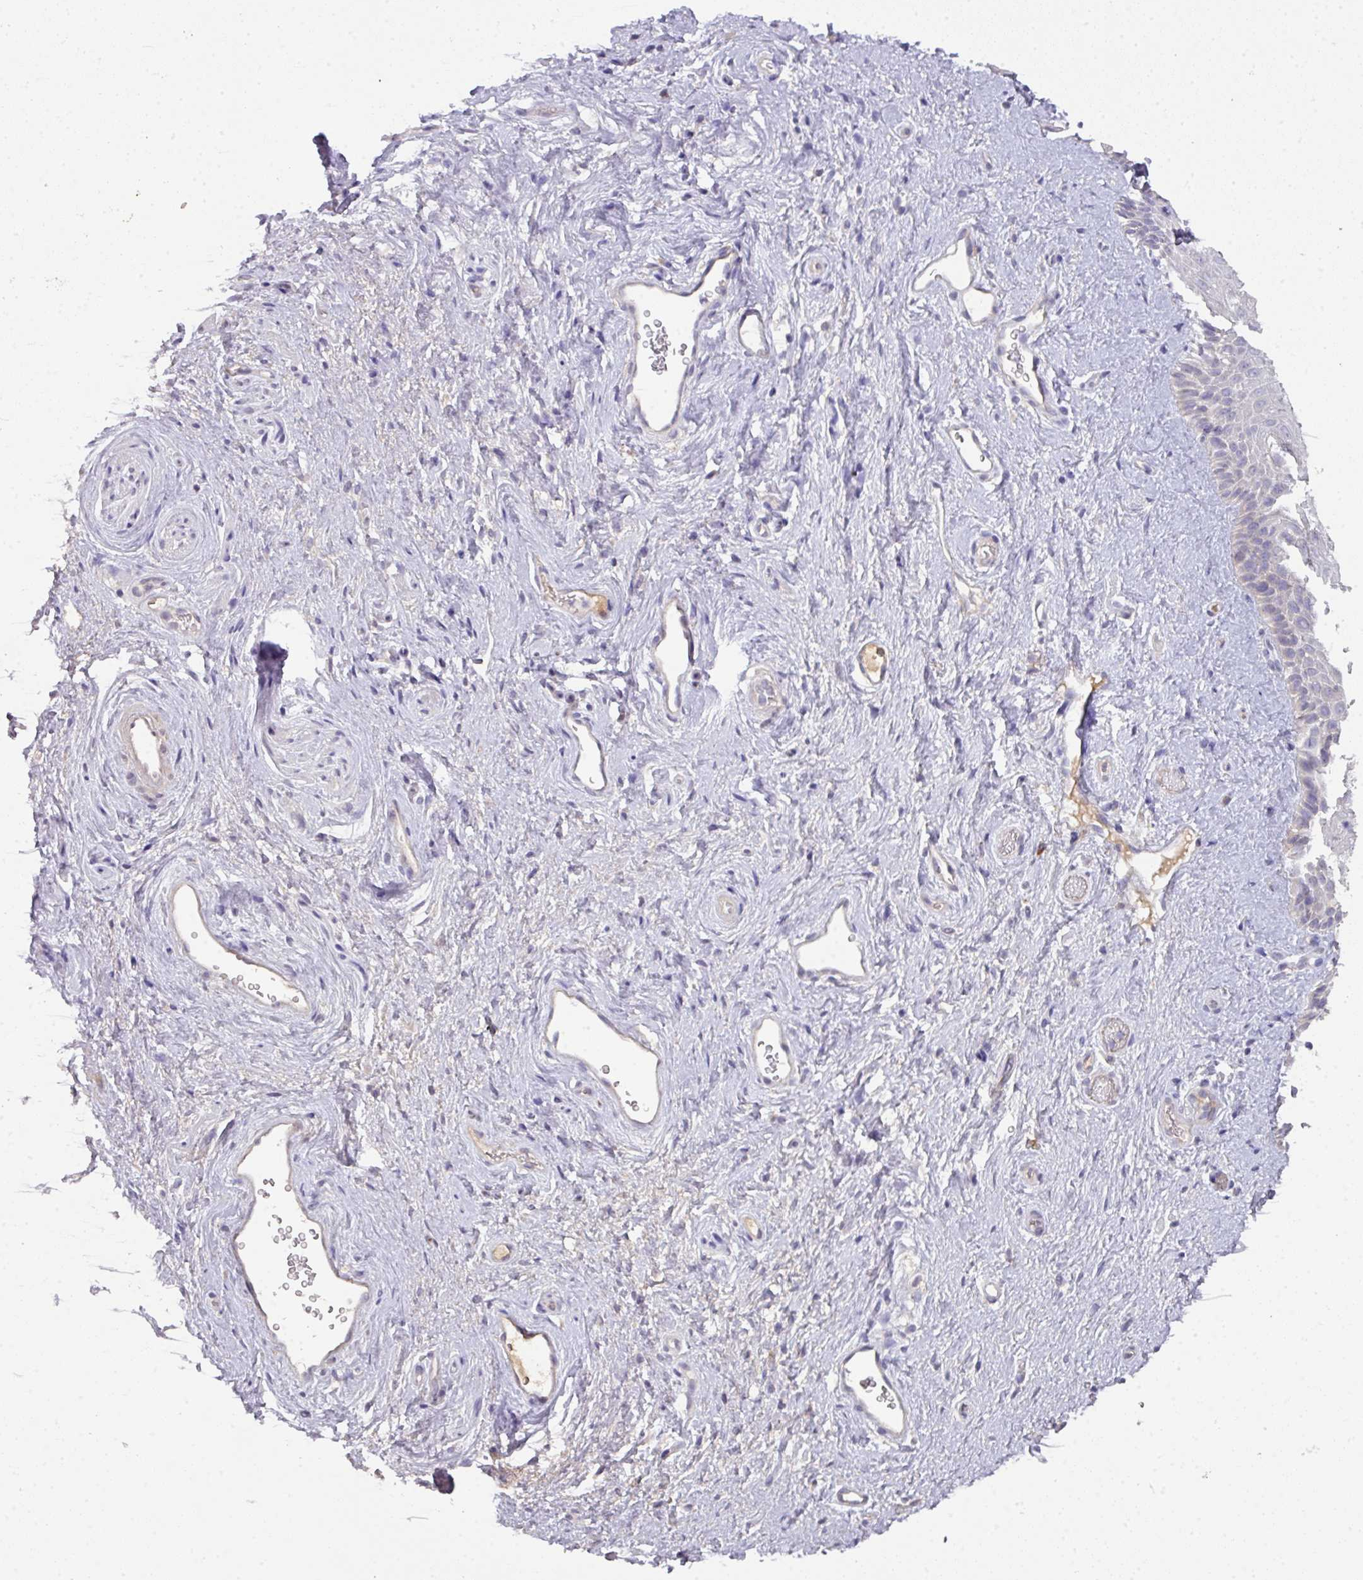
{"staining": {"intensity": "negative", "quantity": "none", "location": "none"}, "tissue": "vagina", "cell_type": "Squamous epithelial cells", "image_type": "normal", "snomed": [{"axis": "morphology", "description": "Normal tissue, NOS"}, {"axis": "topography", "description": "Vagina"}], "caption": "This is an immunohistochemistry (IHC) micrograph of normal human vagina. There is no staining in squamous epithelial cells.", "gene": "ZNF266", "patient": {"sex": "female", "age": 47}}